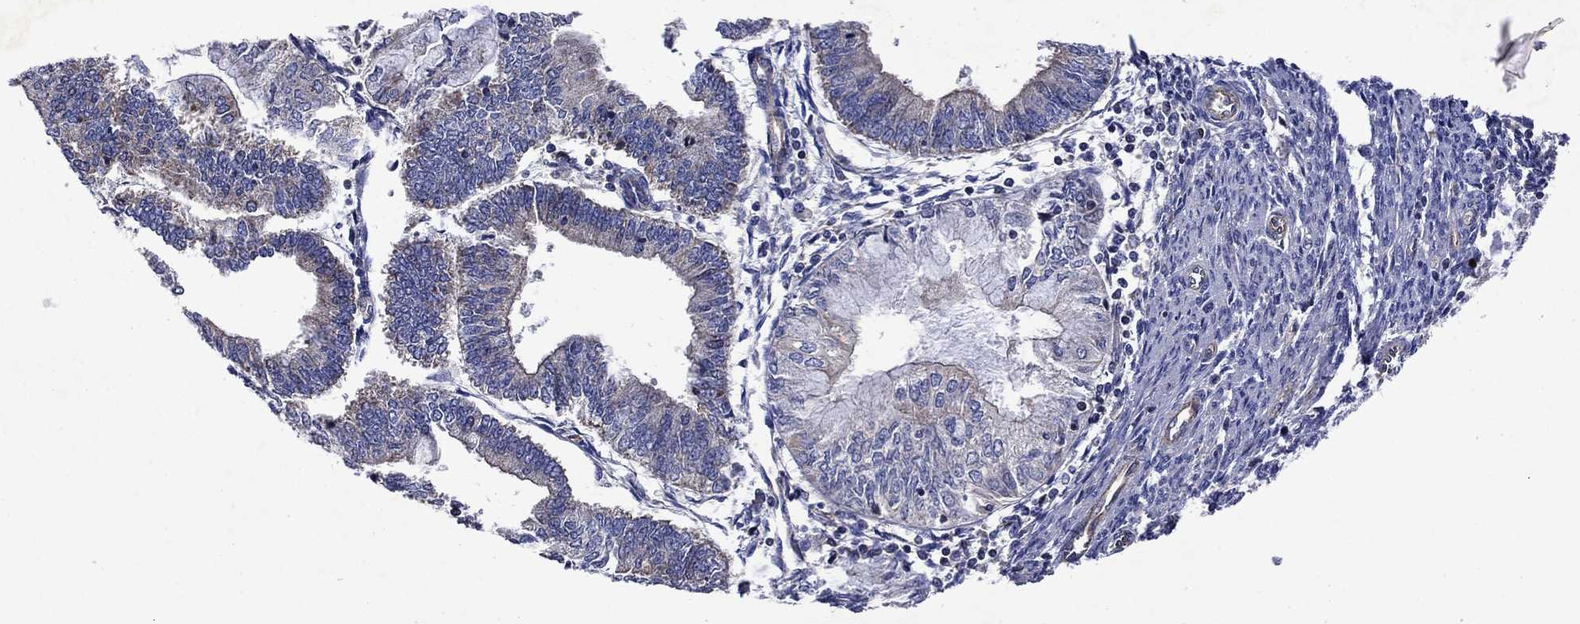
{"staining": {"intensity": "negative", "quantity": "none", "location": "none"}, "tissue": "endometrial cancer", "cell_type": "Tumor cells", "image_type": "cancer", "snomed": [{"axis": "morphology", "description": "Adenocarcinoma, NOS"}, {"axis": "topography", "description": "Endometrium"}], "caption": "DAB immunohistochemical staining of human endometrial cancer (adenocarcinoma) demonstrates no significant expression in tumor cells.", "gene": "KIF22", "patient": {"sex": "female", "age": 59}}